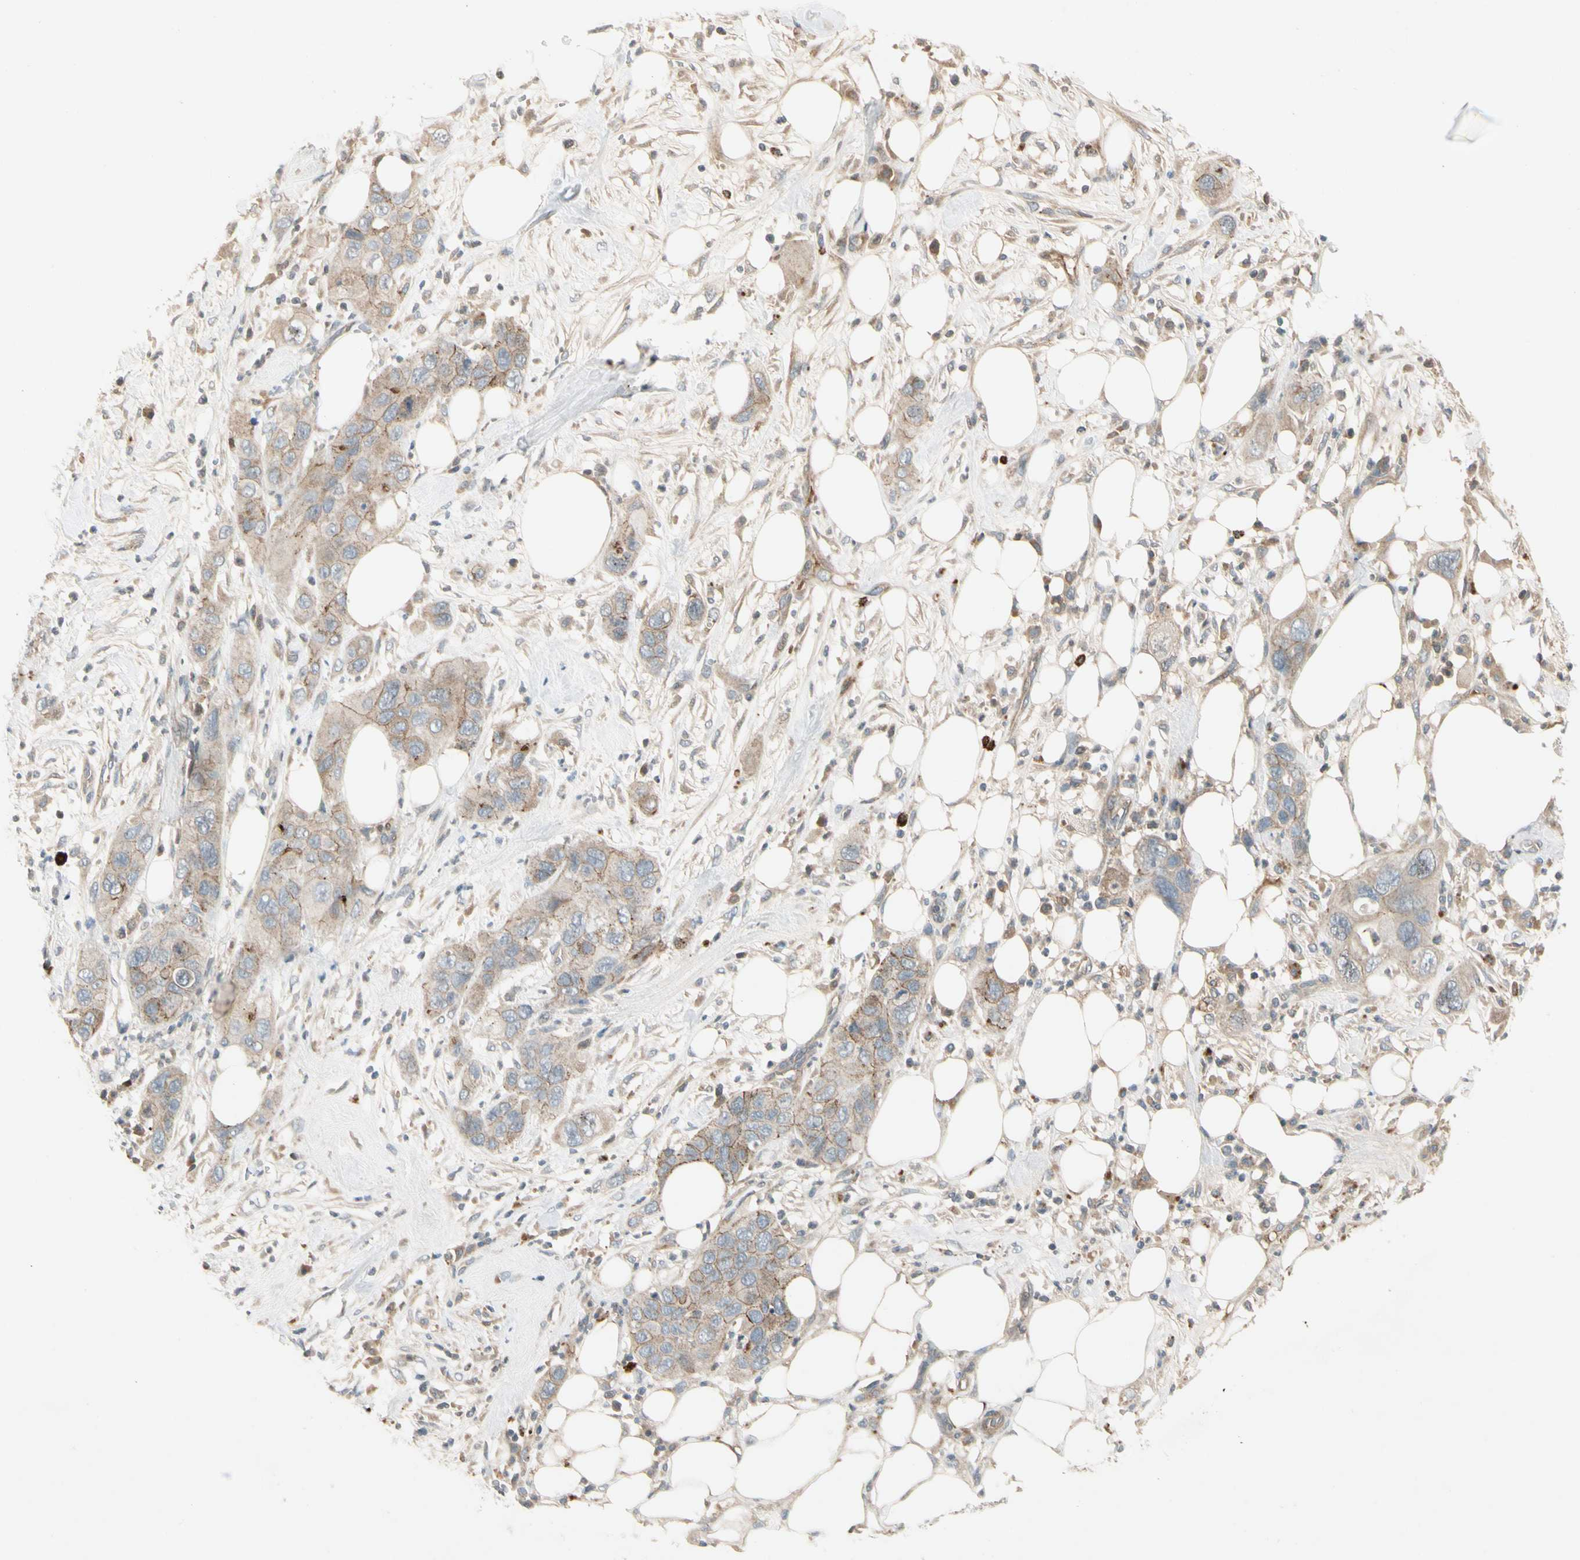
{"staining": {"intensity": "weak", "quantity": ">75%", "location": "cytoplasmic/membranous"}, "tissue": "pancreatic cancer", "cell_type": "Tumor cells", "image_type": "cancer", "snomed": [{"axis": "morphology", "description": "Adenocarcinoma, NOS"}, {"axis": "topography", "description": "Pancreas"}], "caption": "Protein positivity by IHC shows weak cytoplasmic/membranous staining in about >75% of tumor cells in pancreatic adenocarcinoma. Using DAB (3,3'-diaminobenzidine) (brown) and hematoxylin (blue) stains, captured at high magnification using brightfield microscopy.", "gene": "ICAM5", "patient": {"sex": "female", "age": 71}}